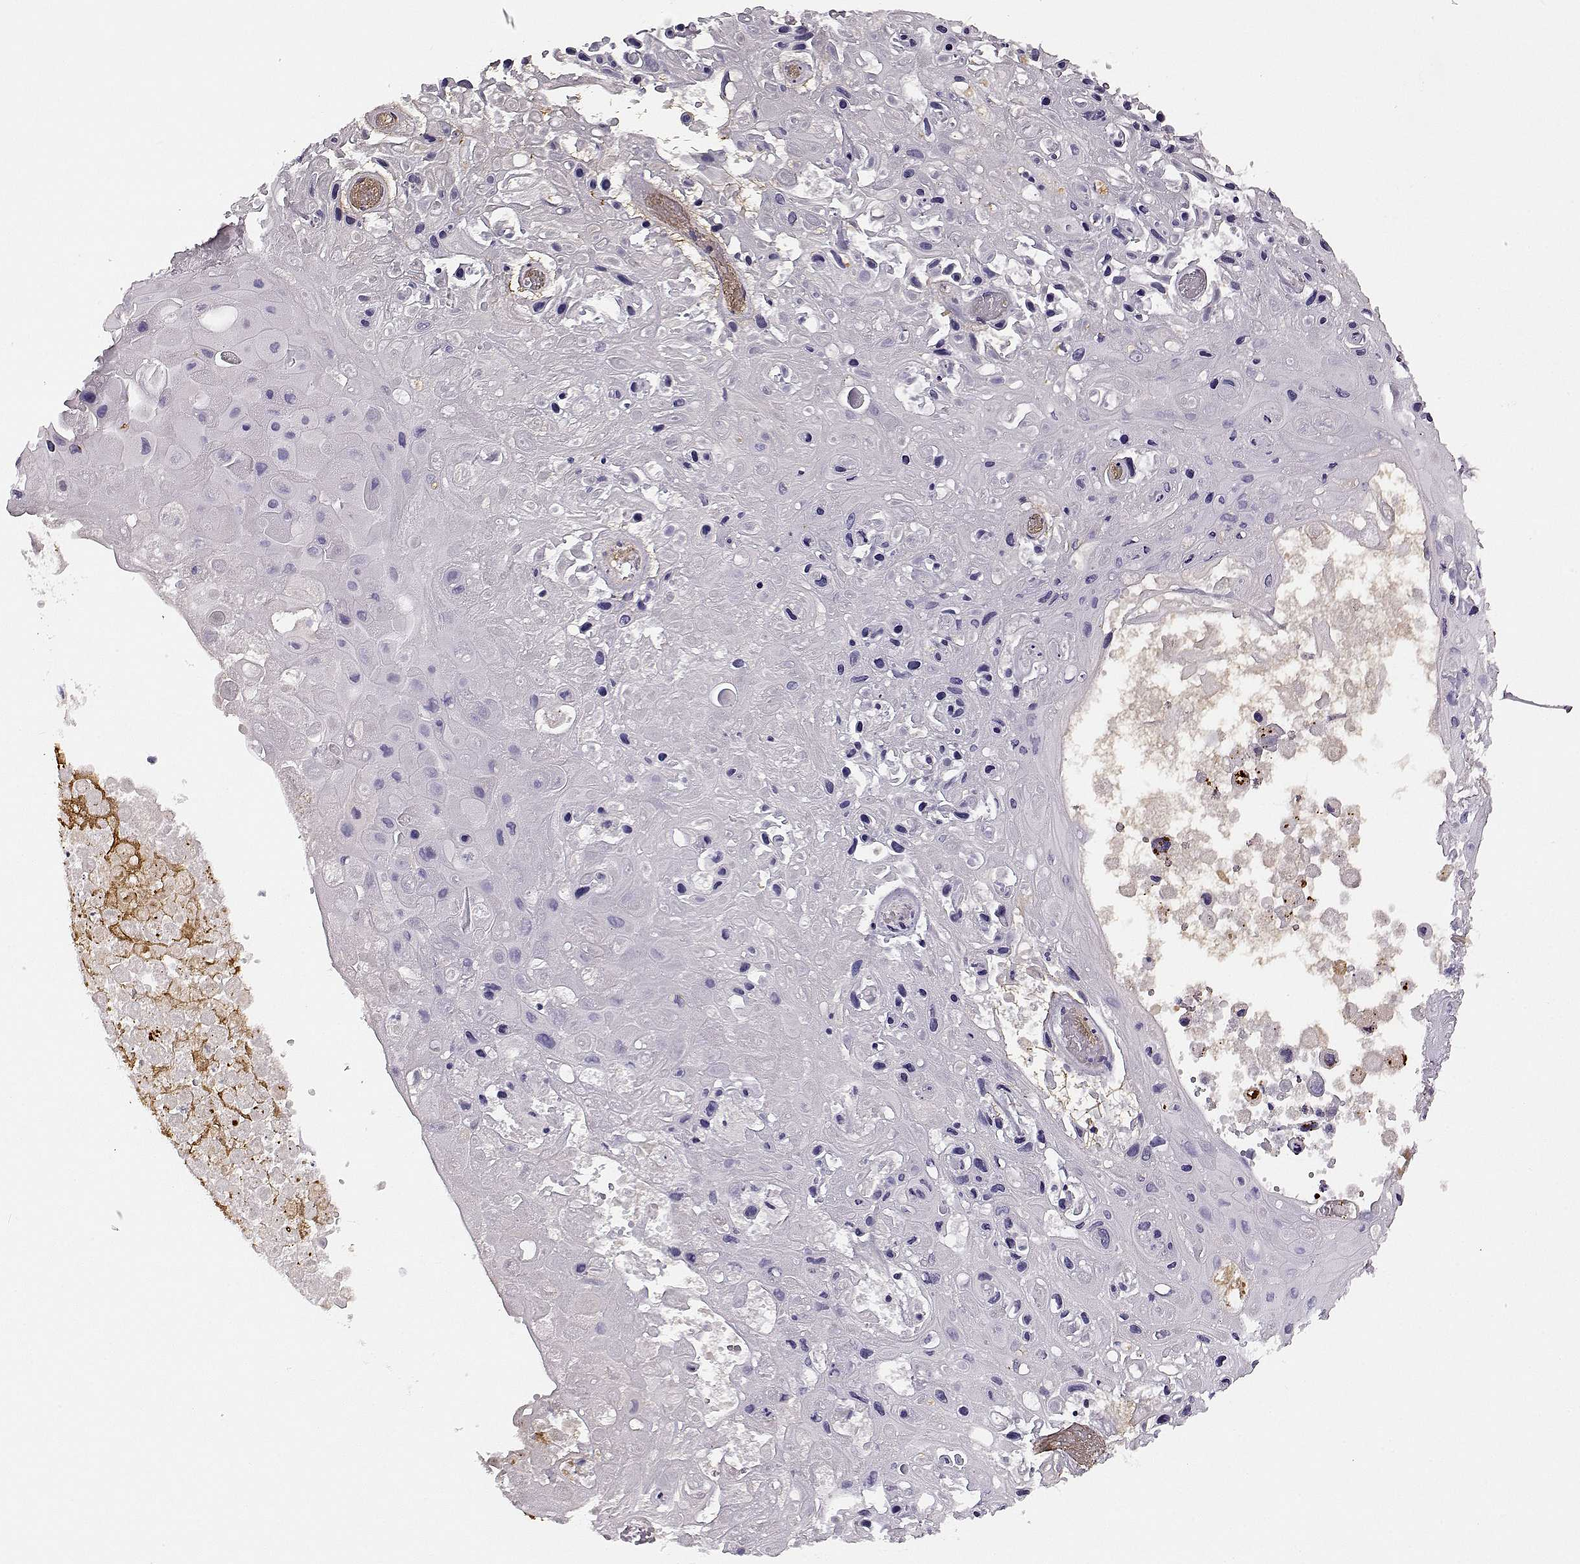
{"staining": {"intensity": "negative", "quantity": "none", "location": "none"}, "tissue": "skin cancer", "cell_type": "Tumor cells", "image_type": "cancer", "snomed": [{"axis": "morphology", "description": "Squamous cell carcinoma, NOS"}, {"axis": "topography", "description": "Skin"}], "caption": "Micrograph shows no protein positivity in tumor cells of skin cancer (squamous cell carcinoma) tissue.", "gene": "TRIM69", "patient": {"sex": "male", "age": 82}}